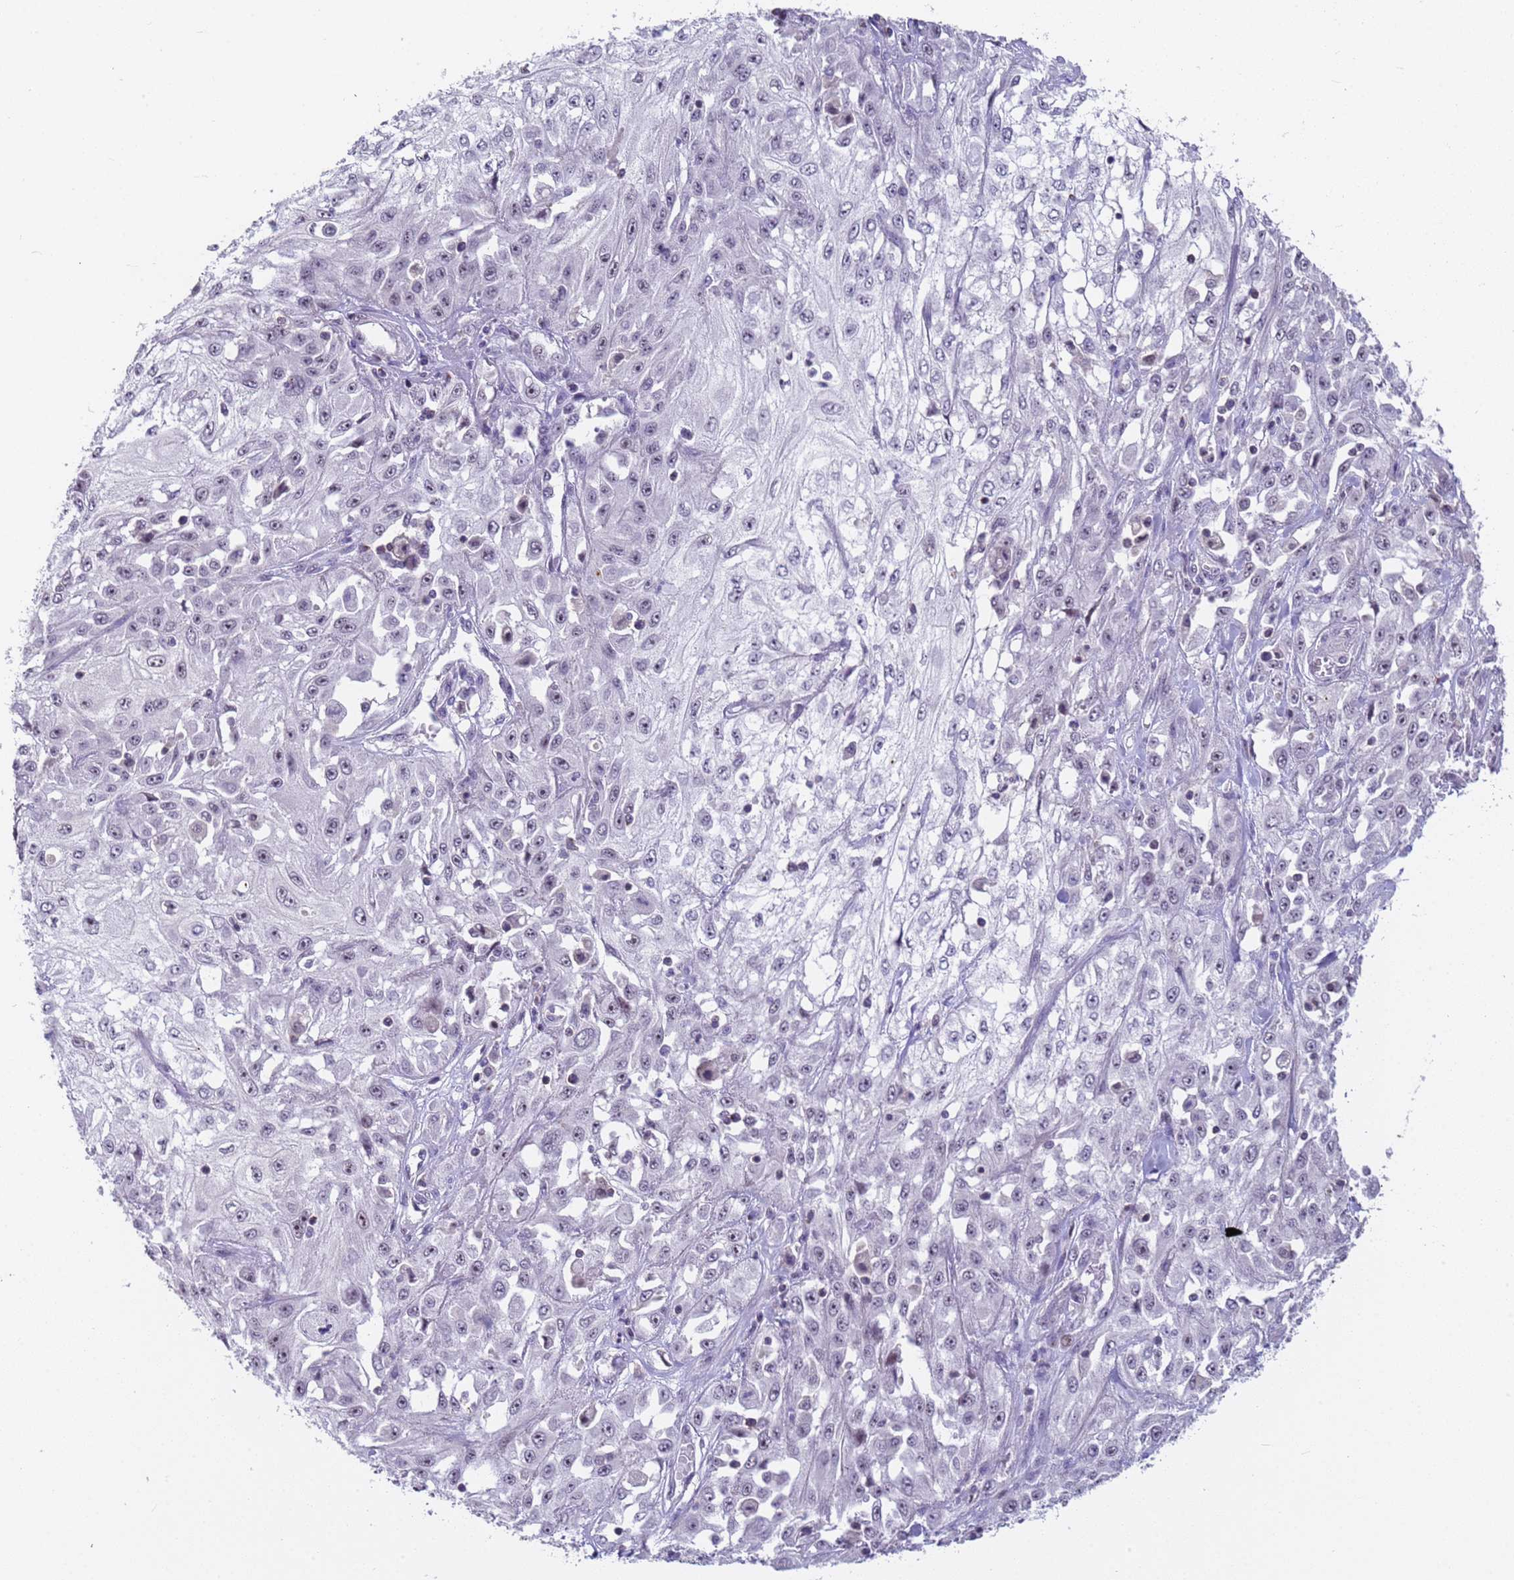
{"staining": {"intensity": "negative", "quantity": "none", "location": "none"}, "tissue": "skin cancer", "cell_type": "Tumor cells", "image_type": "cancer", "snomed": [{"axis": "morphology", "description": "Squamous cell carcinoma, NOS"}, {"axis": "morphology", "description": "Squamous cell carcinoma, metastatic, NOS"}, {"axis": "topography", "description": "Skin"}, {"axis": "topography", "description": "Lymph node"}], "caption": "DAB (3,3'-diaminobenzidine) immunohistochemical staining of human skin cancer displays no significant expression in tumor cells. (Stains: DAB immunohistochemistry (IHC) with hematoxylin counter stain, Microscopy: brightfield microscopy at high magnification).", "gene": "VWA3A", "patient": {"sex": "male", "age": 75}}